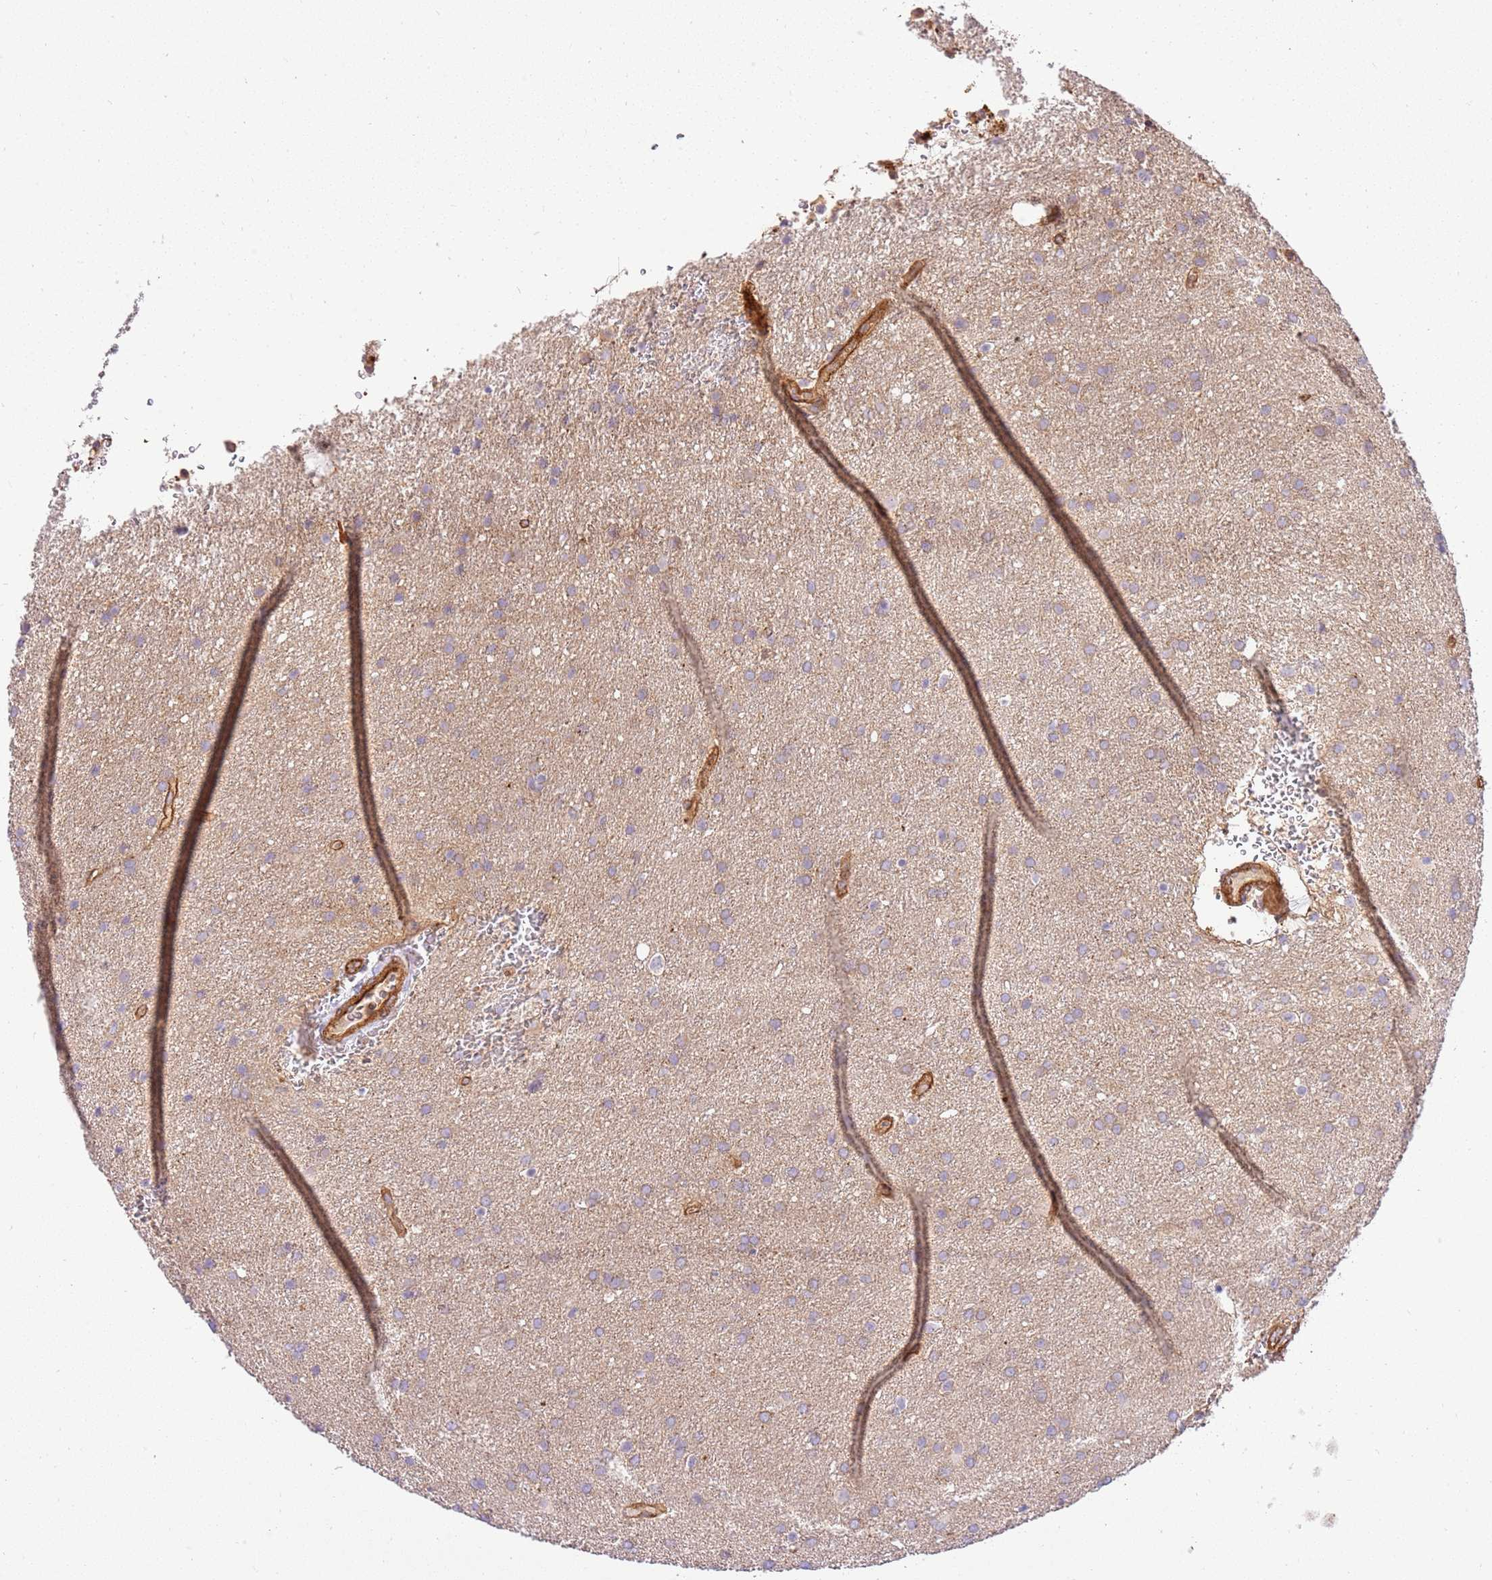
{"staining": {"intensity": "negative", "quantity": "none", "location": "none"}, "tissue": "glioma", "cell_type": "Tumor cells", "image_type": "cancer", "snomed": [{"axis": "morphology", "description": "Glioma, malignant, Low grade"}, {"axis": "topography", "description": "Brain"}], "caption": "Immunohistochemistry histopathology image of low-grade glioma (malignant) stained for a protein (brown), which shows no staining in tumor cells.", "gene": "EFCAB8", "patient": {"sex": "female", "age": 32}}